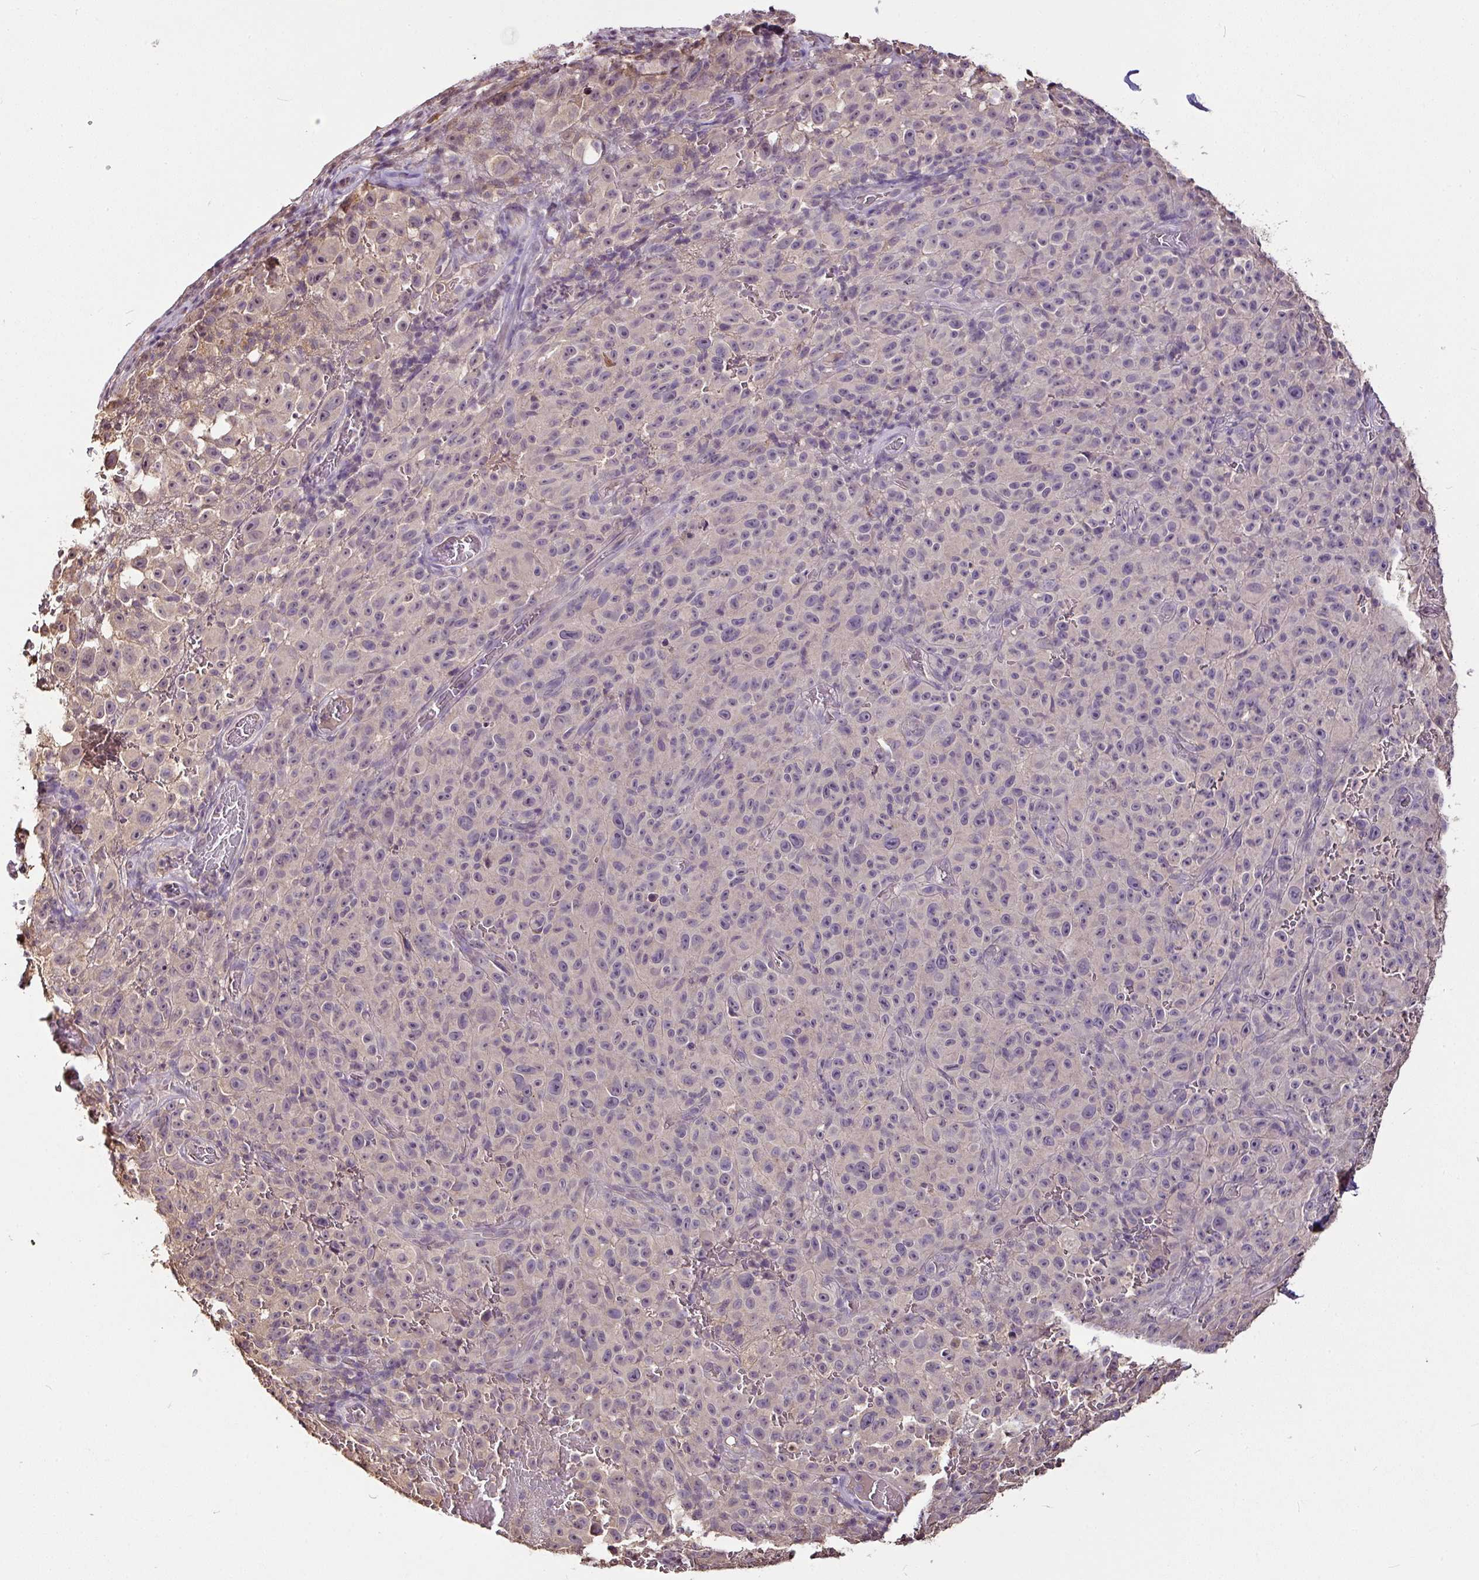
{"staining": {"intensity": "negative", "quantity": "none", "location": "none"}, "tissue": "melanoma", "cell_type": "Tumor cells", "image_type": "cancer", "snomed": [{"axis": "morphology", "description": "Malignant melanoma, NOS"}, {"axis": "topography", "description": "Skin"}], "caption": "IHC of human melanoma displays no staining in tumor cells. The staining is performed using DAB (3,3'-diaminobenzidine) brown chromogen with nuclei counter-stained in using hematoxylin.", "gene": "RPL38", "patient": {"sex": "female", "age": 82}}